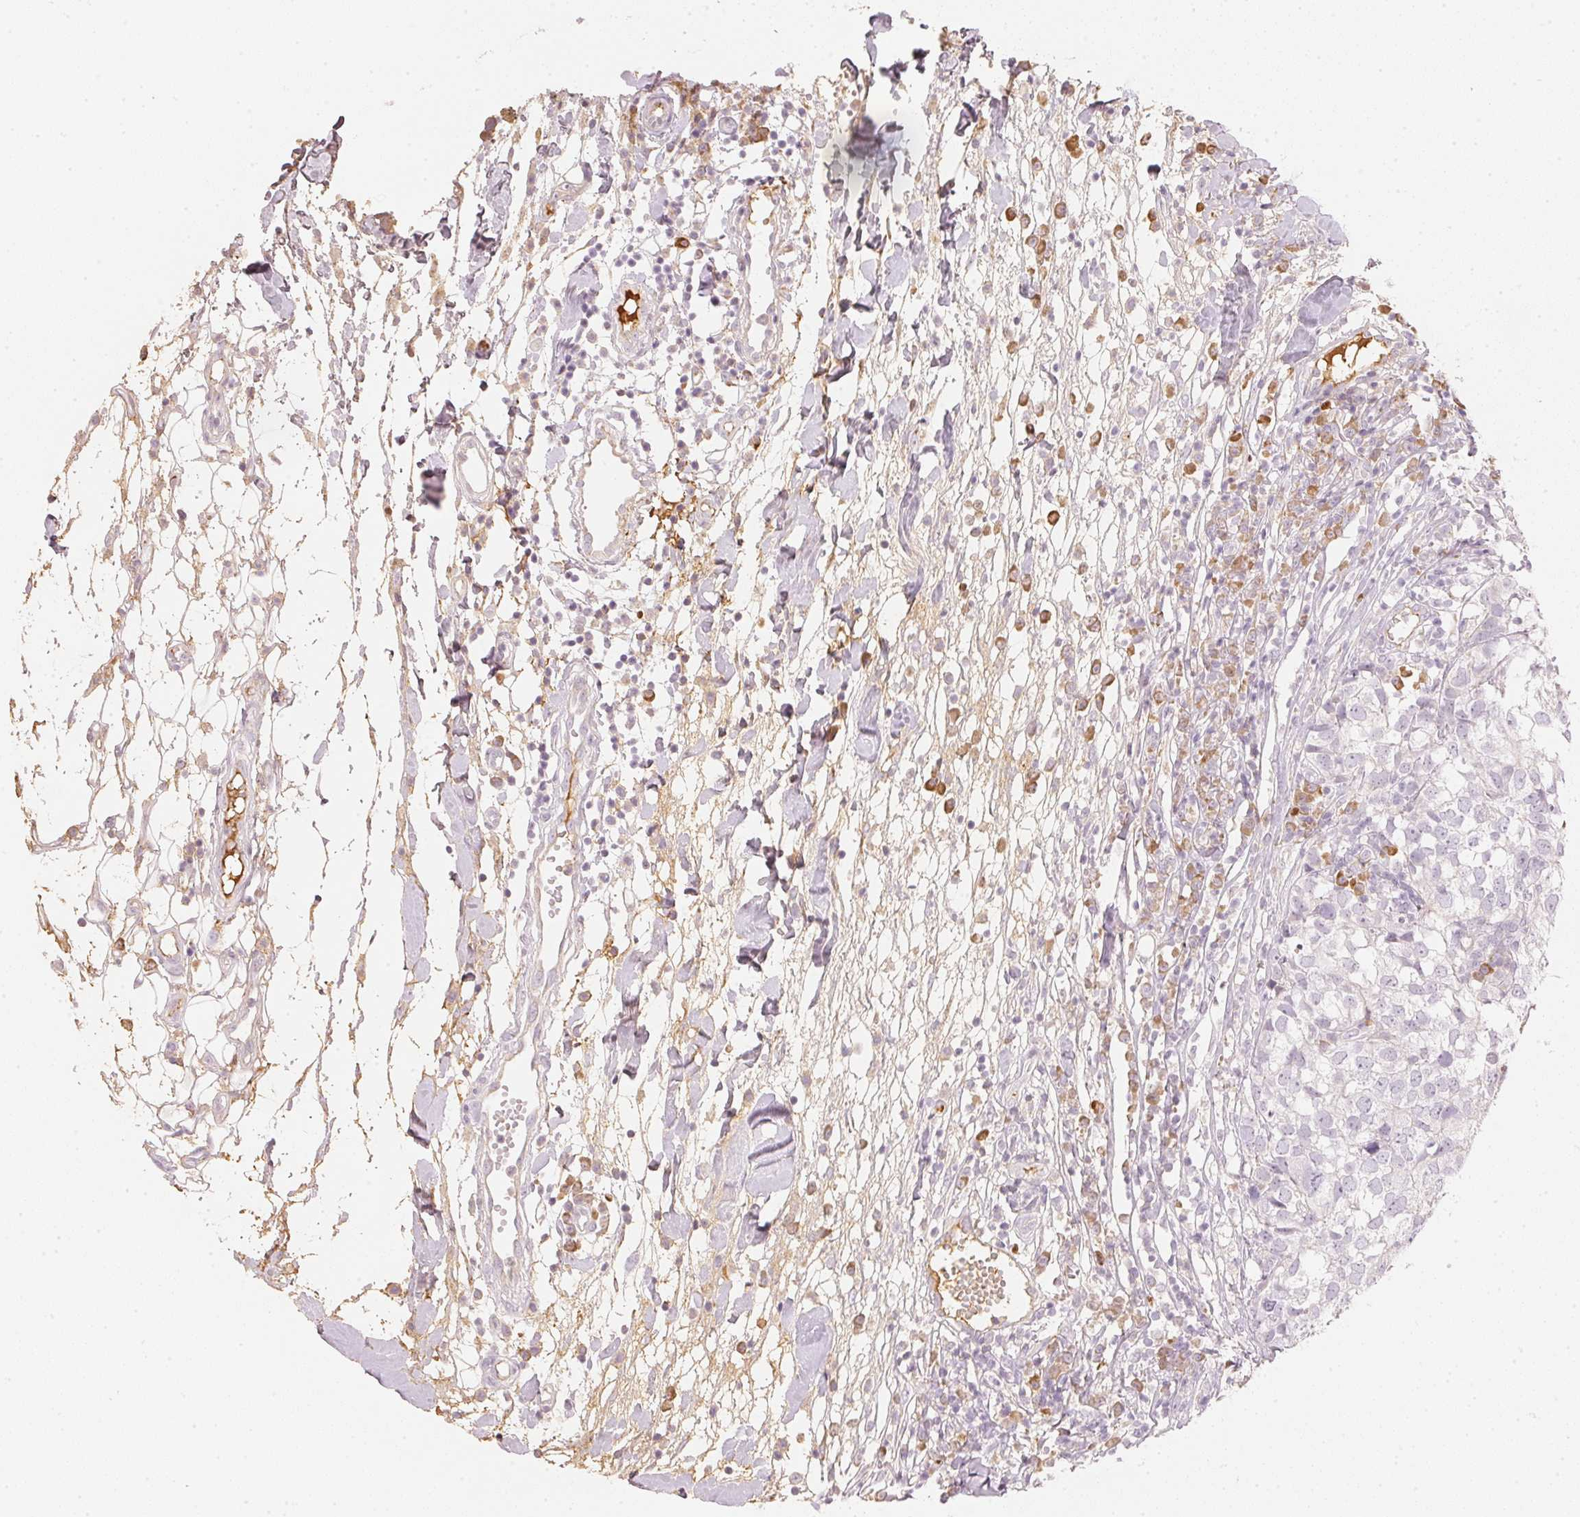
{"staining": {"intensity": "negative", "quantity": "none", "location": "none"}, "tissue": "breast cancer", "cell_type": "Tumor cells", "image_type": "cancer", "snomed": [{"axis": "morphology", "description": "Duct carcinoma"}, {"axis": "topography", "description": "Breast"}], "caption": "The photomicrograph exhibits no staining of tumor cells in invasive ductal carcinoma (breast). (DAB (3,3'-diaminobenzidine) IHC, high magnification).", "gene": "RMDN2", "patient": {"sex": "female", "age": 30}}